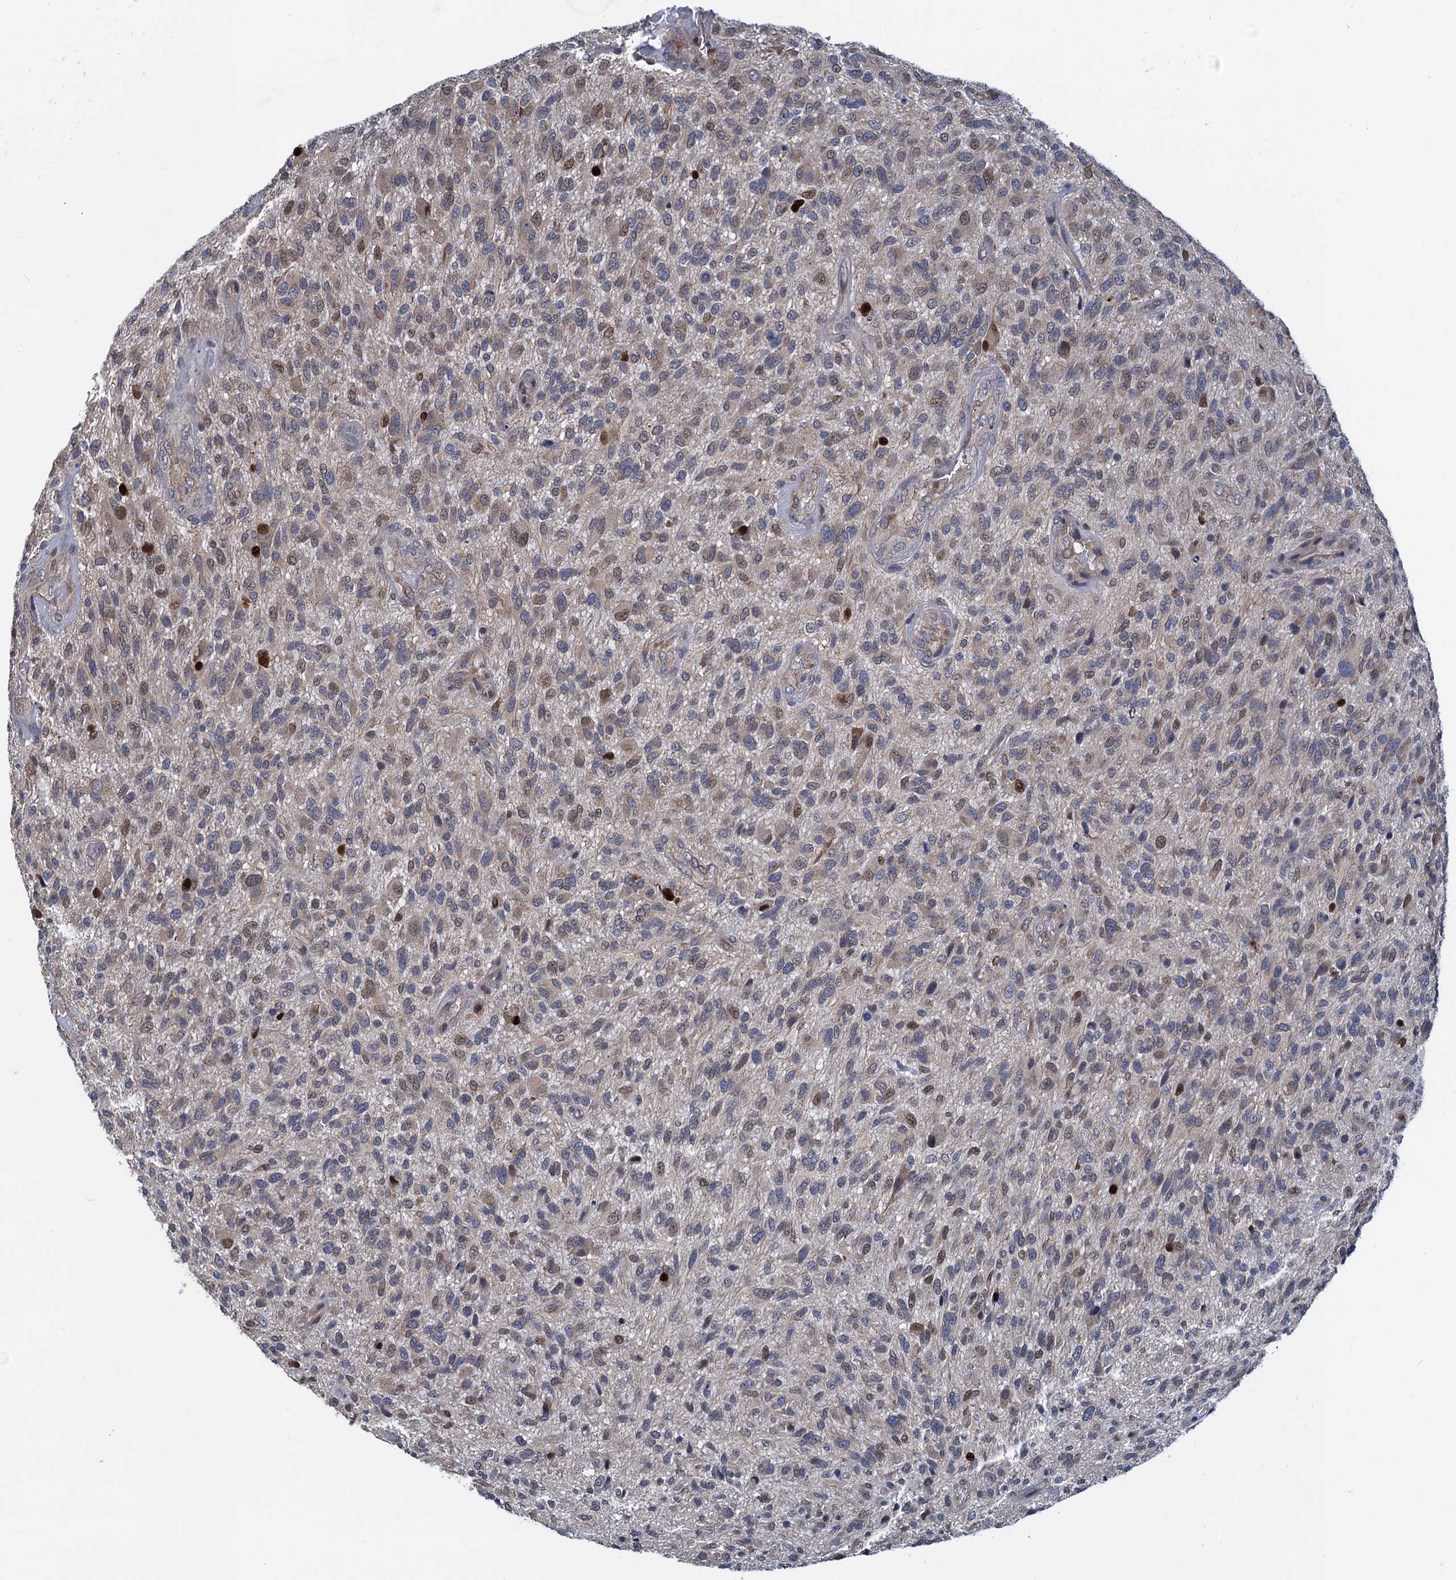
{"staining": {"intensity": "moderate", "quantity": "<25%", "location": "nuclear"}, "tissue": "glioma", "cell_type": "Tumor cells", "image_type": "cancer", "snomed": [{"axis": "morphology", "description": "Glioma, malignant, High grade"}, {"axis": "topography", "description": "Brain"}], "caption": "Brown immunohistochemical staining in human glioma shows moderate nuclear expression in about <25% of tumor cells. The staining was performed using DAB (3,3'-diaminobenzidine), with brown indicating positive protein expression. Nuclei are stained blue with hematoxylin.", "gene": "RNF125", "patient": {"sex": "male", "age": 47}}